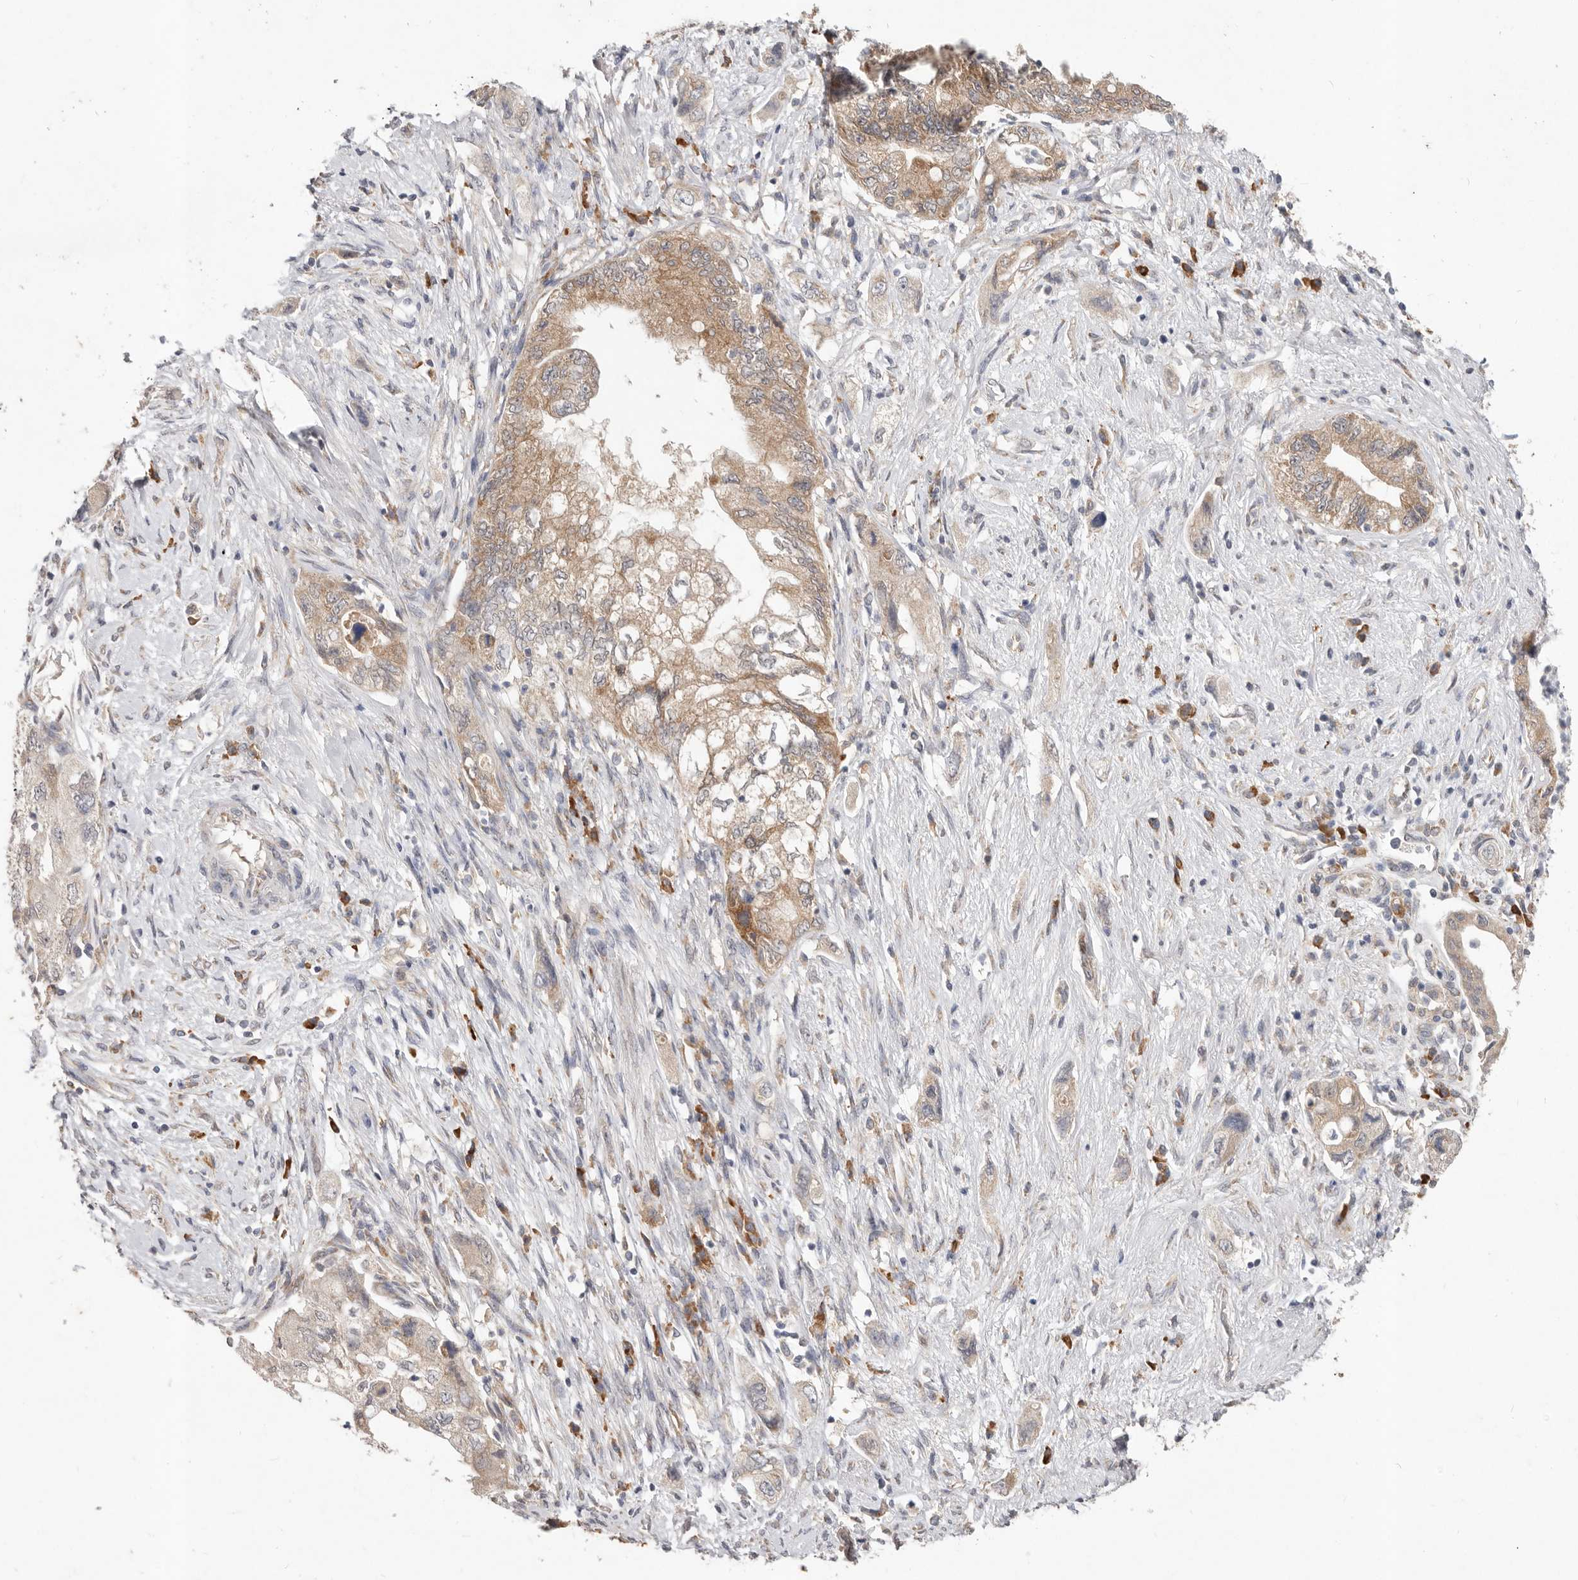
{"staining": {"intensity": "moderate", "quantity": "25%-75%", "location": "cytoplasmic/membranous"}, "tissue": "pancreatic cancer", "cell_type": "Tumor cells", "image_type": "cancer", "snomed": [{"axis": "morphology", "description": "Adenocarcinoma, NOS"}, {"axis": "topography", "description": "Pancreas"}], "caption": "Moderate cytoplasmic/membranous positivity is appreciated in approximately 25%-75% of tumor cells in adenocarcinoma (pancreatic).", "gene": "WDR77", "patient": {"sex": "female", "age": 73}}